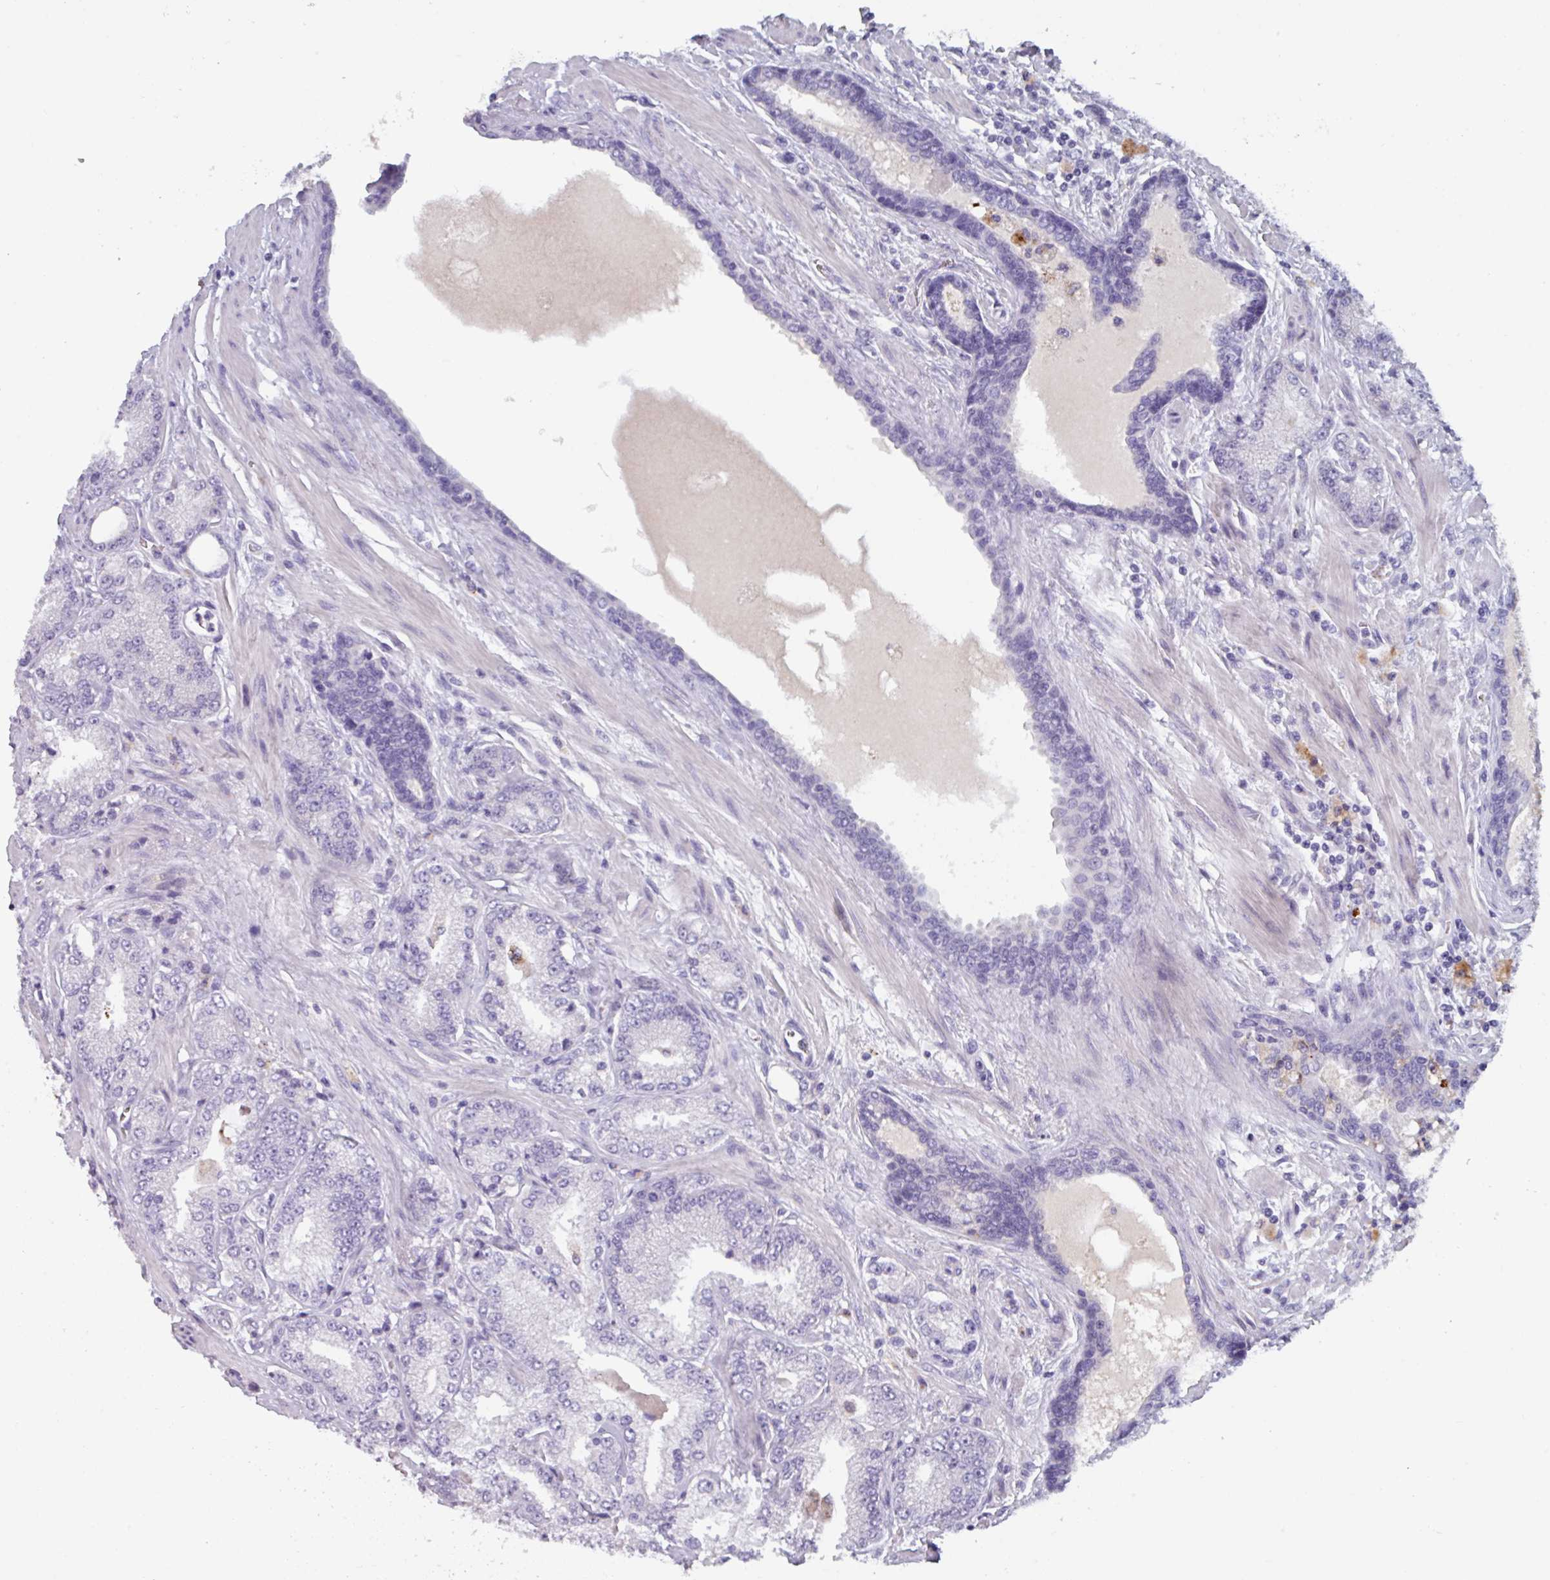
{"staining": {"intensity": "negative", "quantity": "none", "location": "none"}, "tissue": "prostate cancer", "cell_type": "Tumor cells", "image_type": "cancer", "snomed": [{"axis": "morphology", "description": "Adenocarcinoma, High grade"}, {"axis": "topography", "description": "Prostate"}], "caption": "DAB (3,3'-diaminobenzidine) immunohistochemical staining of human prostate adenocarcinoma (high-grade) exhibits no significant expression in tumor cells.", "gene": "OR2T10", "patient": {"sex": "male", "age": 68}}